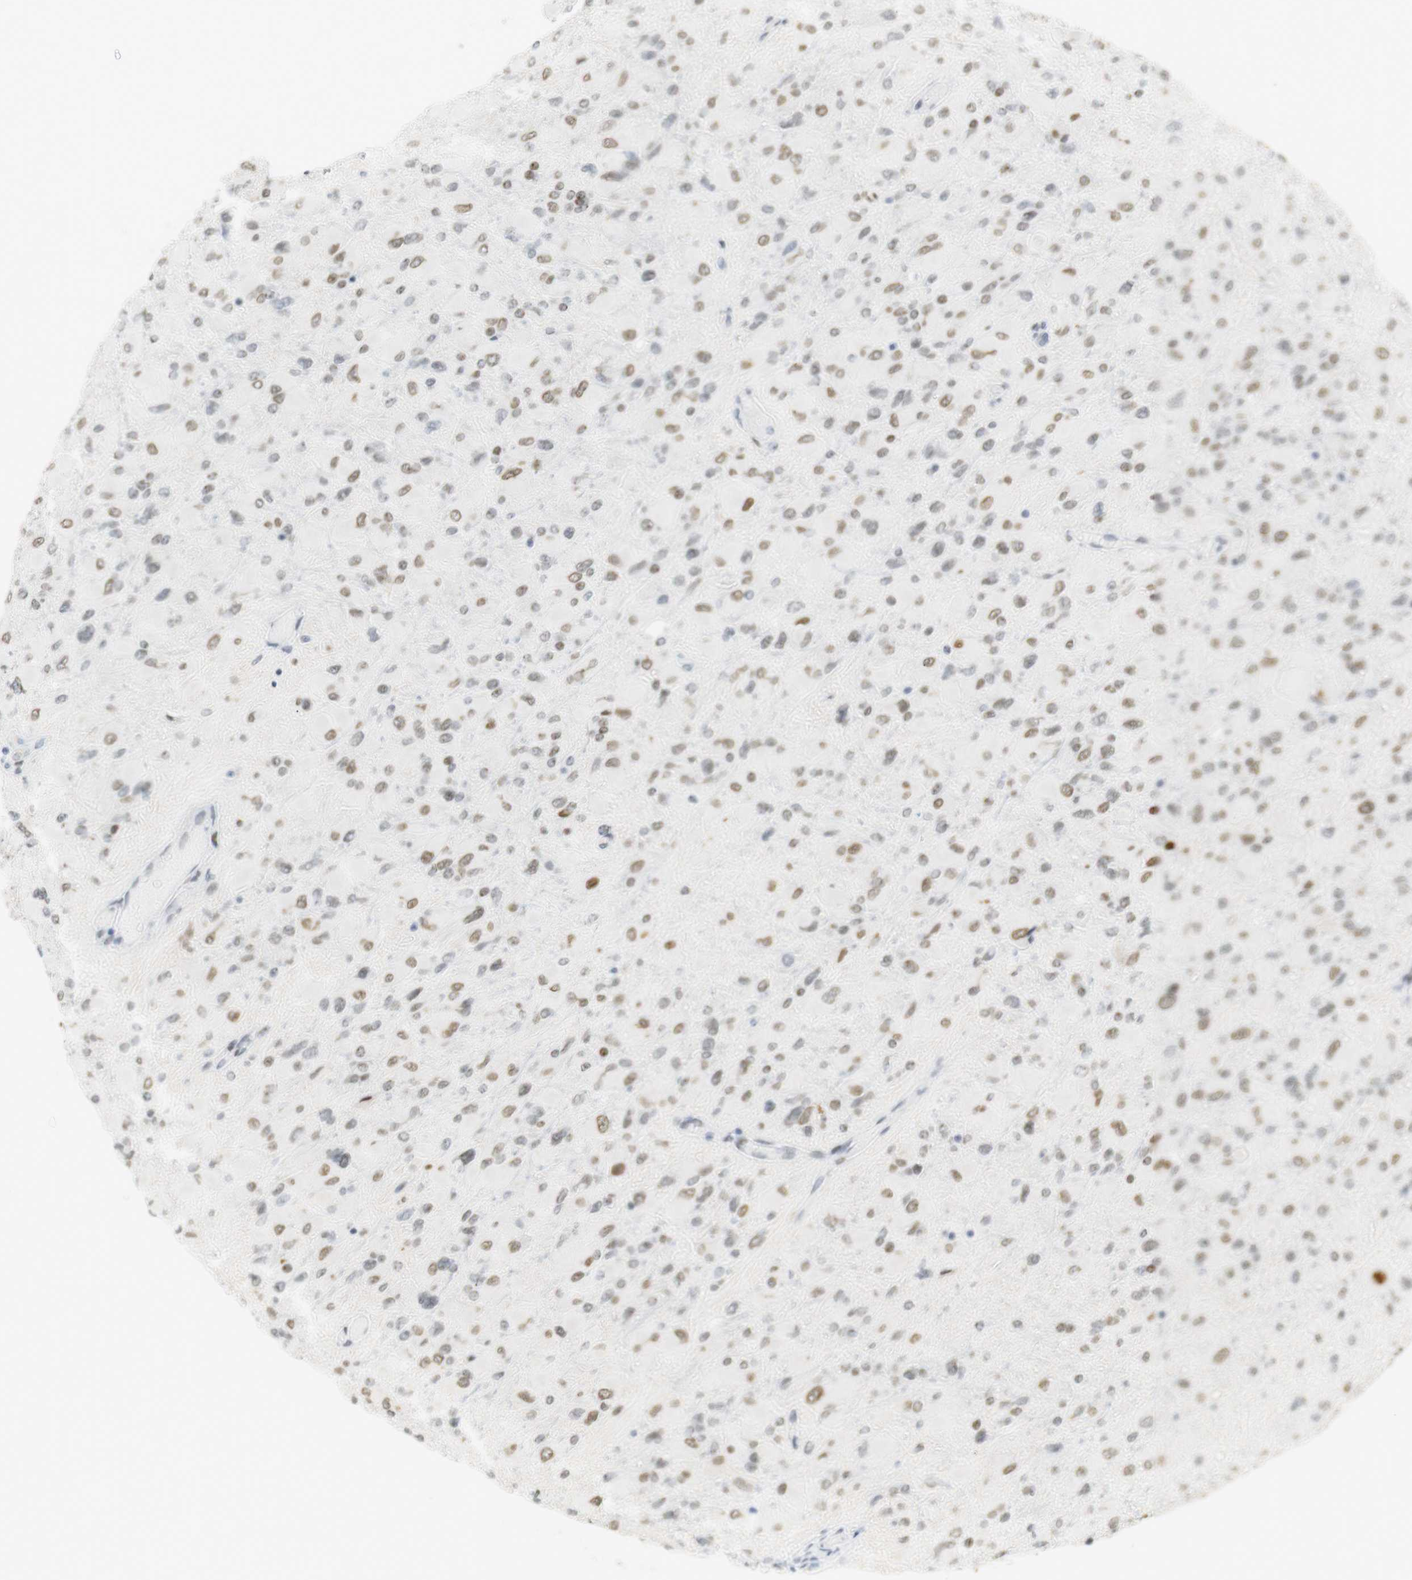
{"staining": {"intensity": "moderate", "quantity": "25%-75%", "location": "cytoplasmic/membranous,nuclear"}, "tissue": "glioma", "cell_type": "Tumor cells", "image_type": "cancer", "snomed": [{"axis": "morphology", "description": "Glioma, malignant, High grade"}, {"axis": "topography", "description": "Cerebral cortex"}], "caption": "Immunohistochemical staining of high-grade glioma (malignant) demonstrates moderate cytoplasmic/membranous and nuclear protein positivity in approximately 25%-75% of tumor cells.", "gene": "BMI1", "patient": {"sex": "female", "age": 36}}